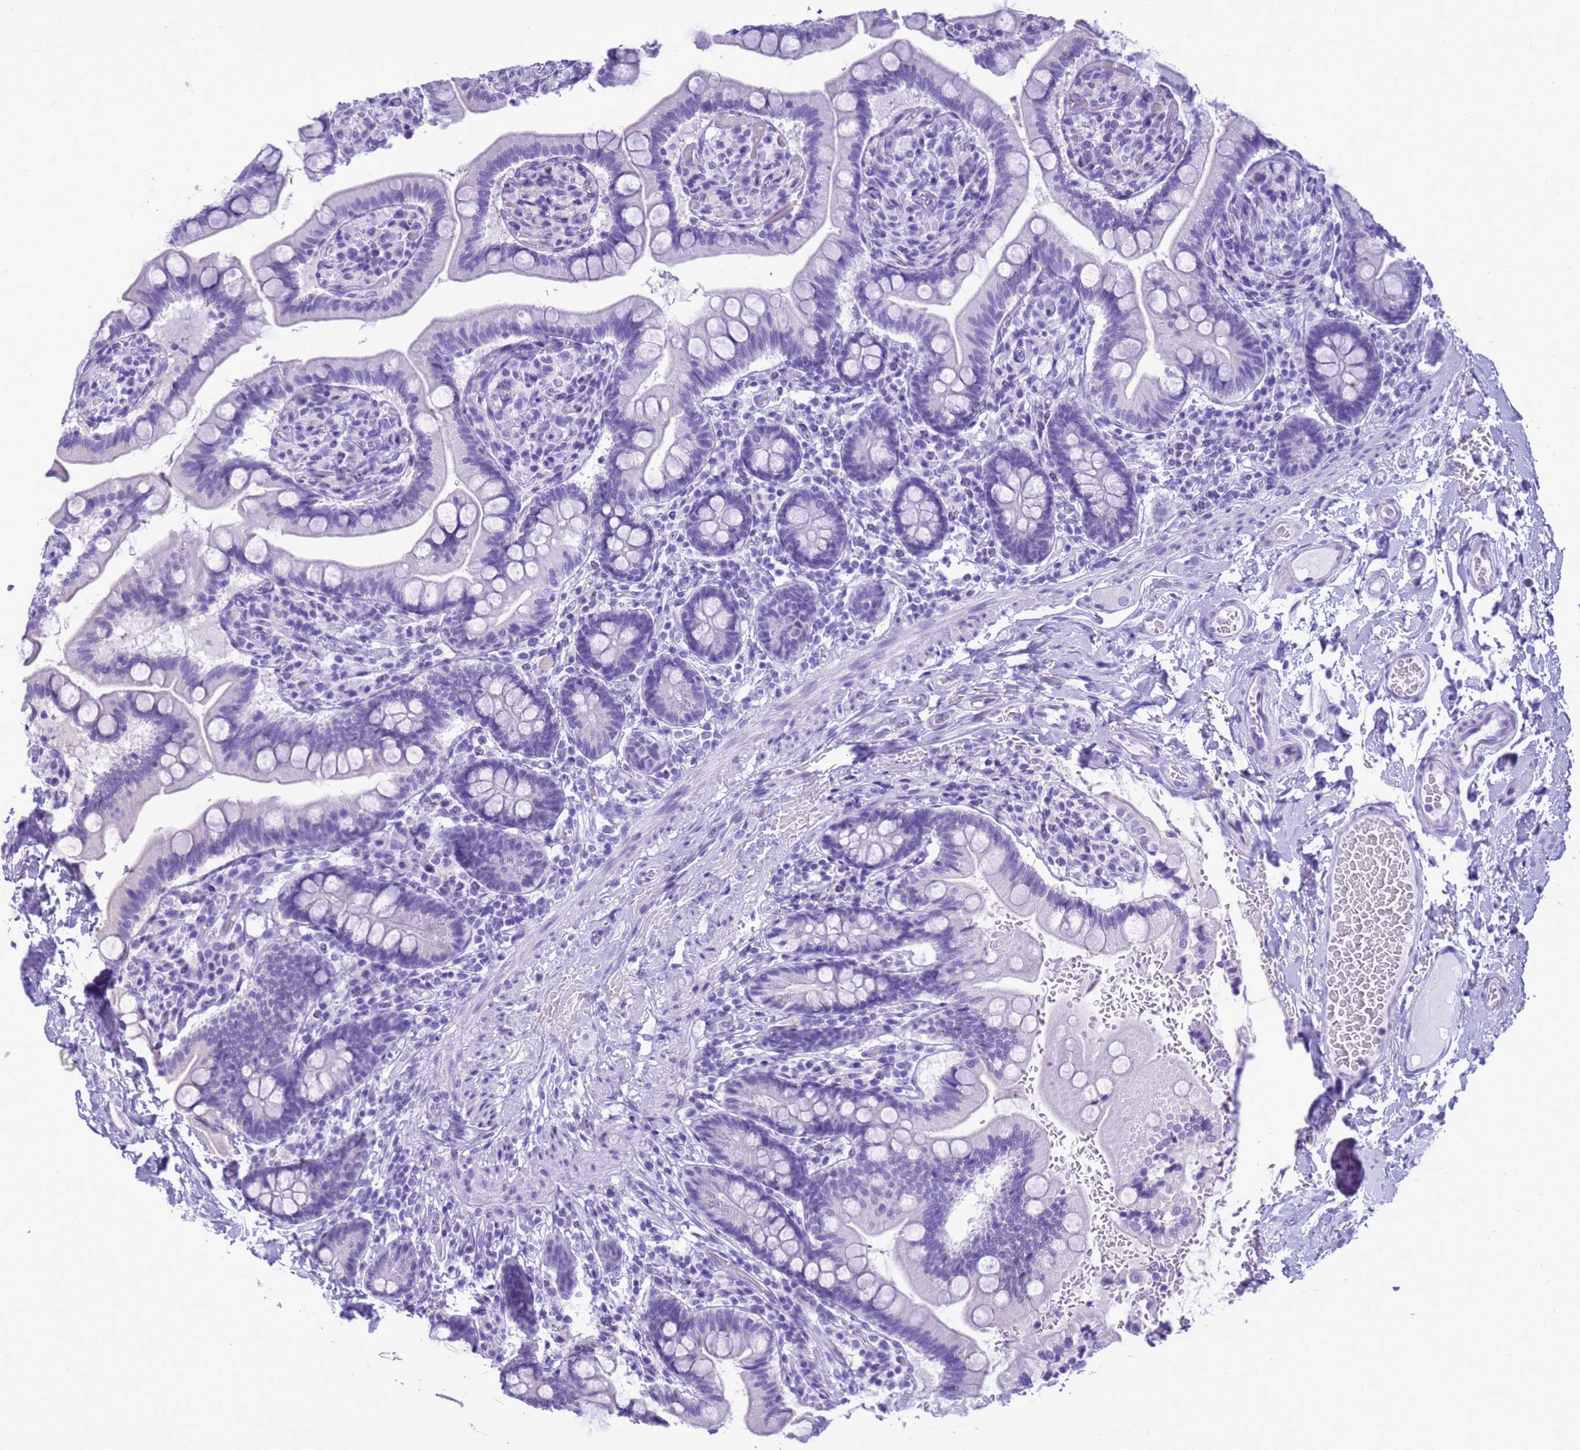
{"staining": {"intensity": "negative", "quantity": "none", "location": "none"}, "tissue": "small intestine", "cell_type": "Glandular cells", "image_type": "normal", "snomed": [{"axis": "morphology", "description": "Normal tissue, NOS"}, {"axis": "topography", "description": "Small intestine"}], "caption": "Immunohistochemical staining of benign small intestine shows no significant positivity in glandular cells. The staining is performed using DAB brown chromogen with nuclei counter-stained in using hematoxylin.", "gene": "STATH", "patient": {"sex": "female", "age": 64}}